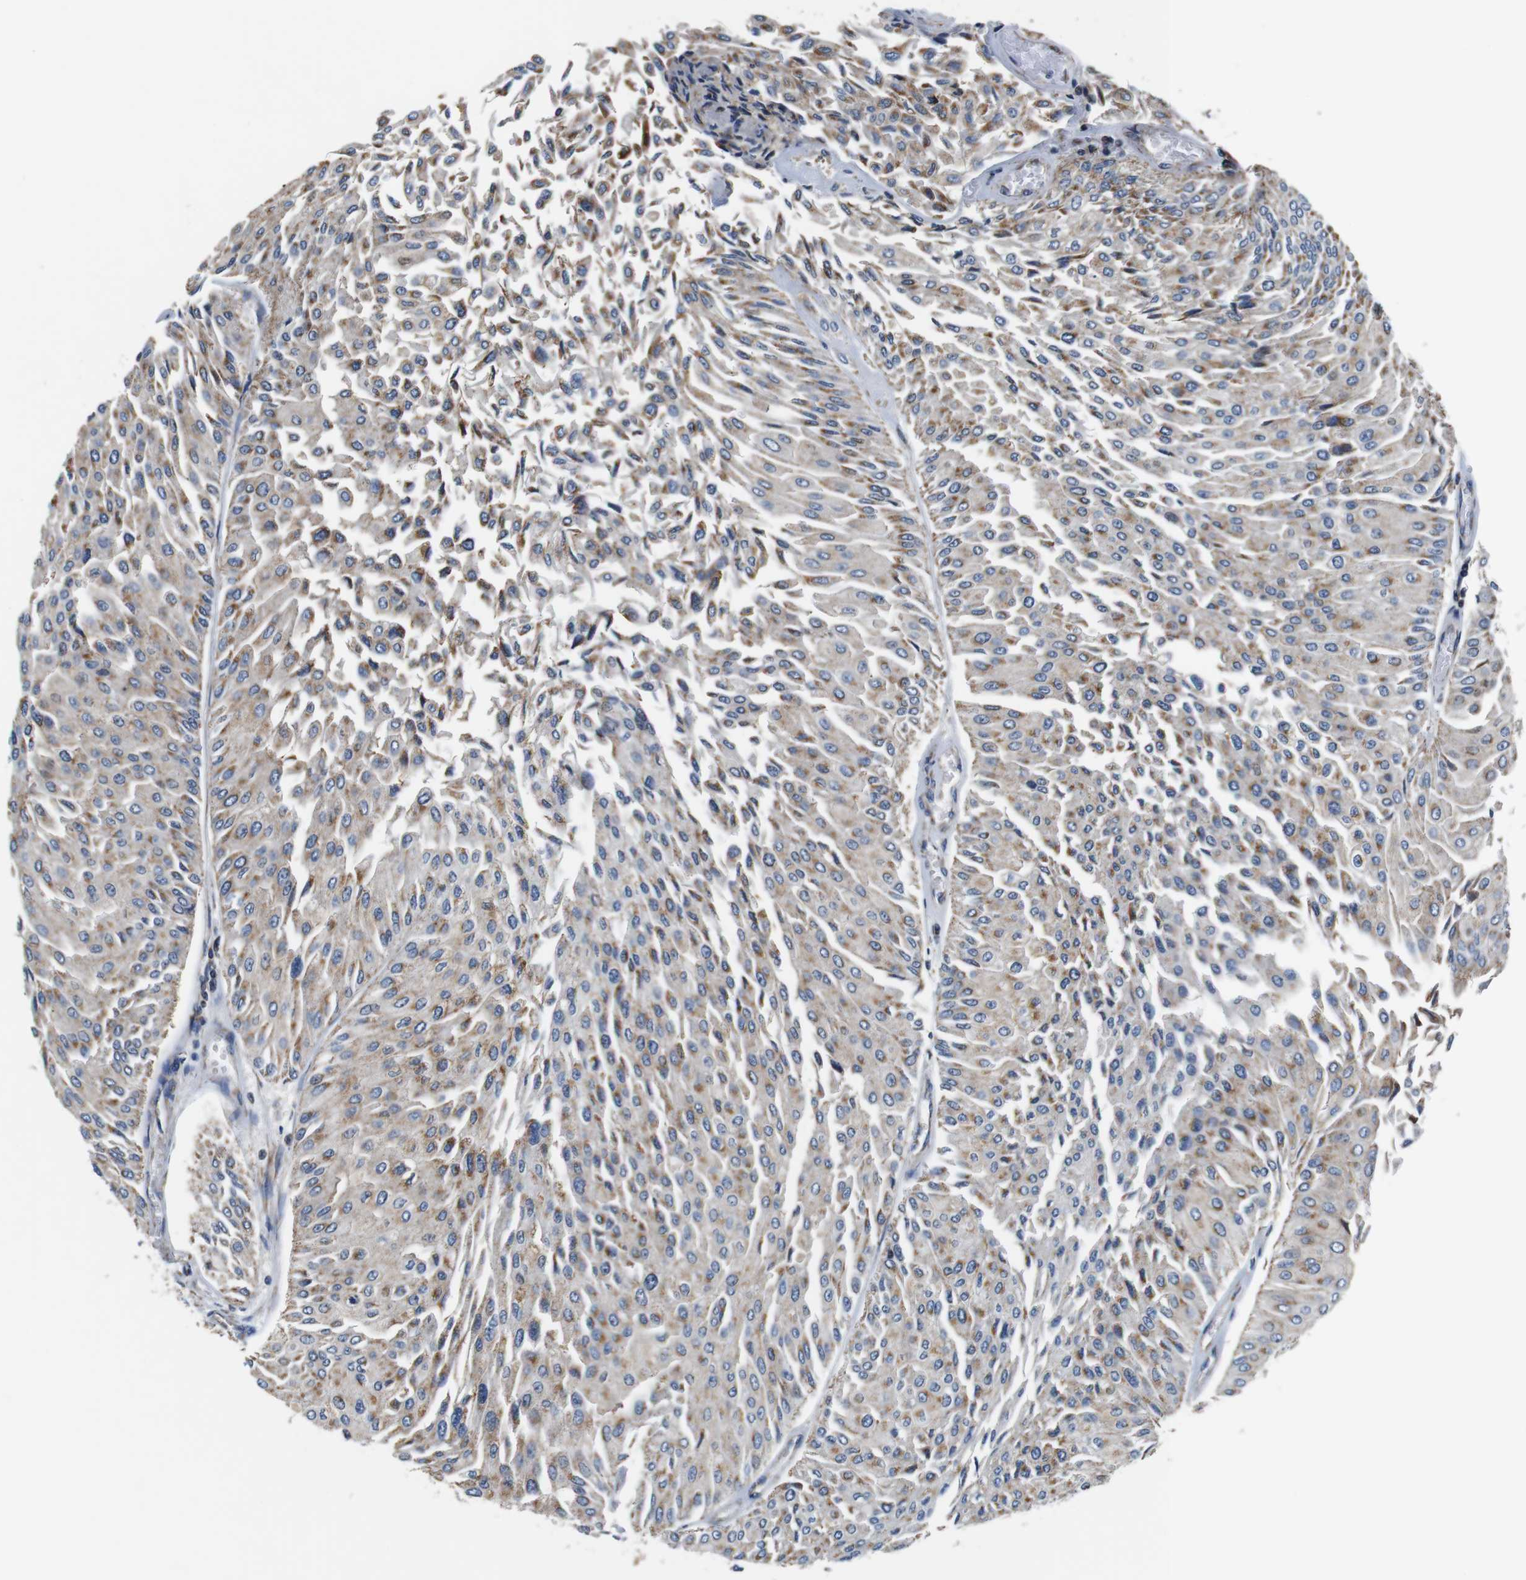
{"staining": {"intensity": "moderate", "quantity": ">75%", "location": "cytoplasmic/membranous"}, "tissue": "urothelial cancer", "cell_type": "Tumor cells", "image_type": "cancer", "snomed": [{"axis": "morphology", "description": "Urothelial carcinoma, Low grade"}, {"axis": "topography", "description": "Urinary bladder"}], "caption": "Immunohistochemistry (IHC) photomicrograph of low-grade urothelial carcinoma stained for a protein (brown), which reveals medium levels of moderate cytoplasmic/membranous positivity in about >75% of tumor cells.", "gene": "LRP4", "patient": {"sex": "male", "age": 67}}